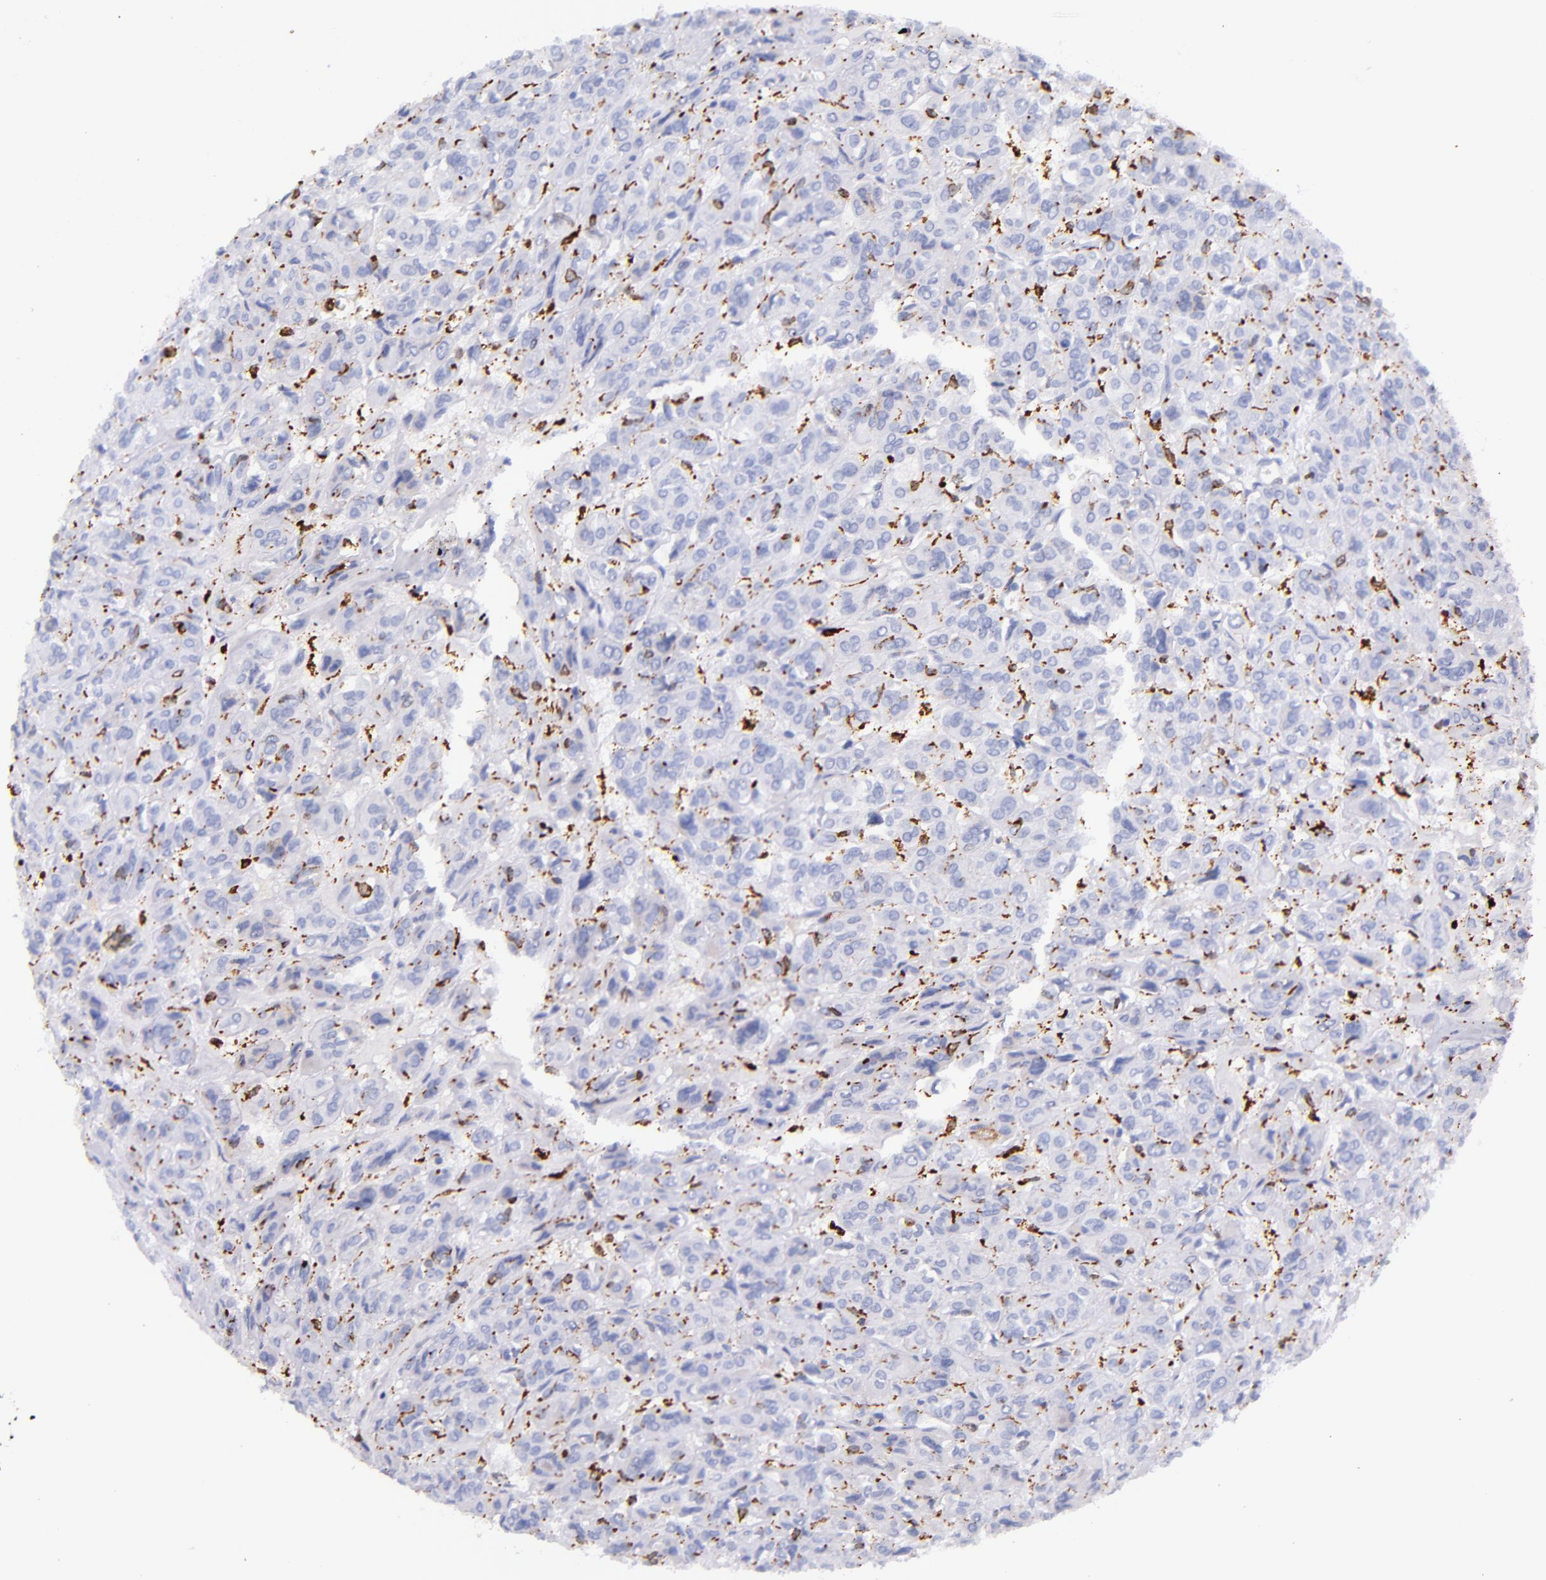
{"staining": {"intensity": "negative", "quantity": "none", "location": "none"}, "tissue": "thyroid cancer", "cell_type": "Tumor cells", "image_type": "cancer", "snomed": [{"axis": "morphology", "description": "Follicular adenoma carcinoma, NOS"}, {"axis": "topography", "description": "Thyroid gland"}], "caption": "Thyroid cancer stained for a protein using immunohistochemistry displays no positivity tumor cells.", "gene": "CD163", "patient": {"sex": "female", "age": 71}}